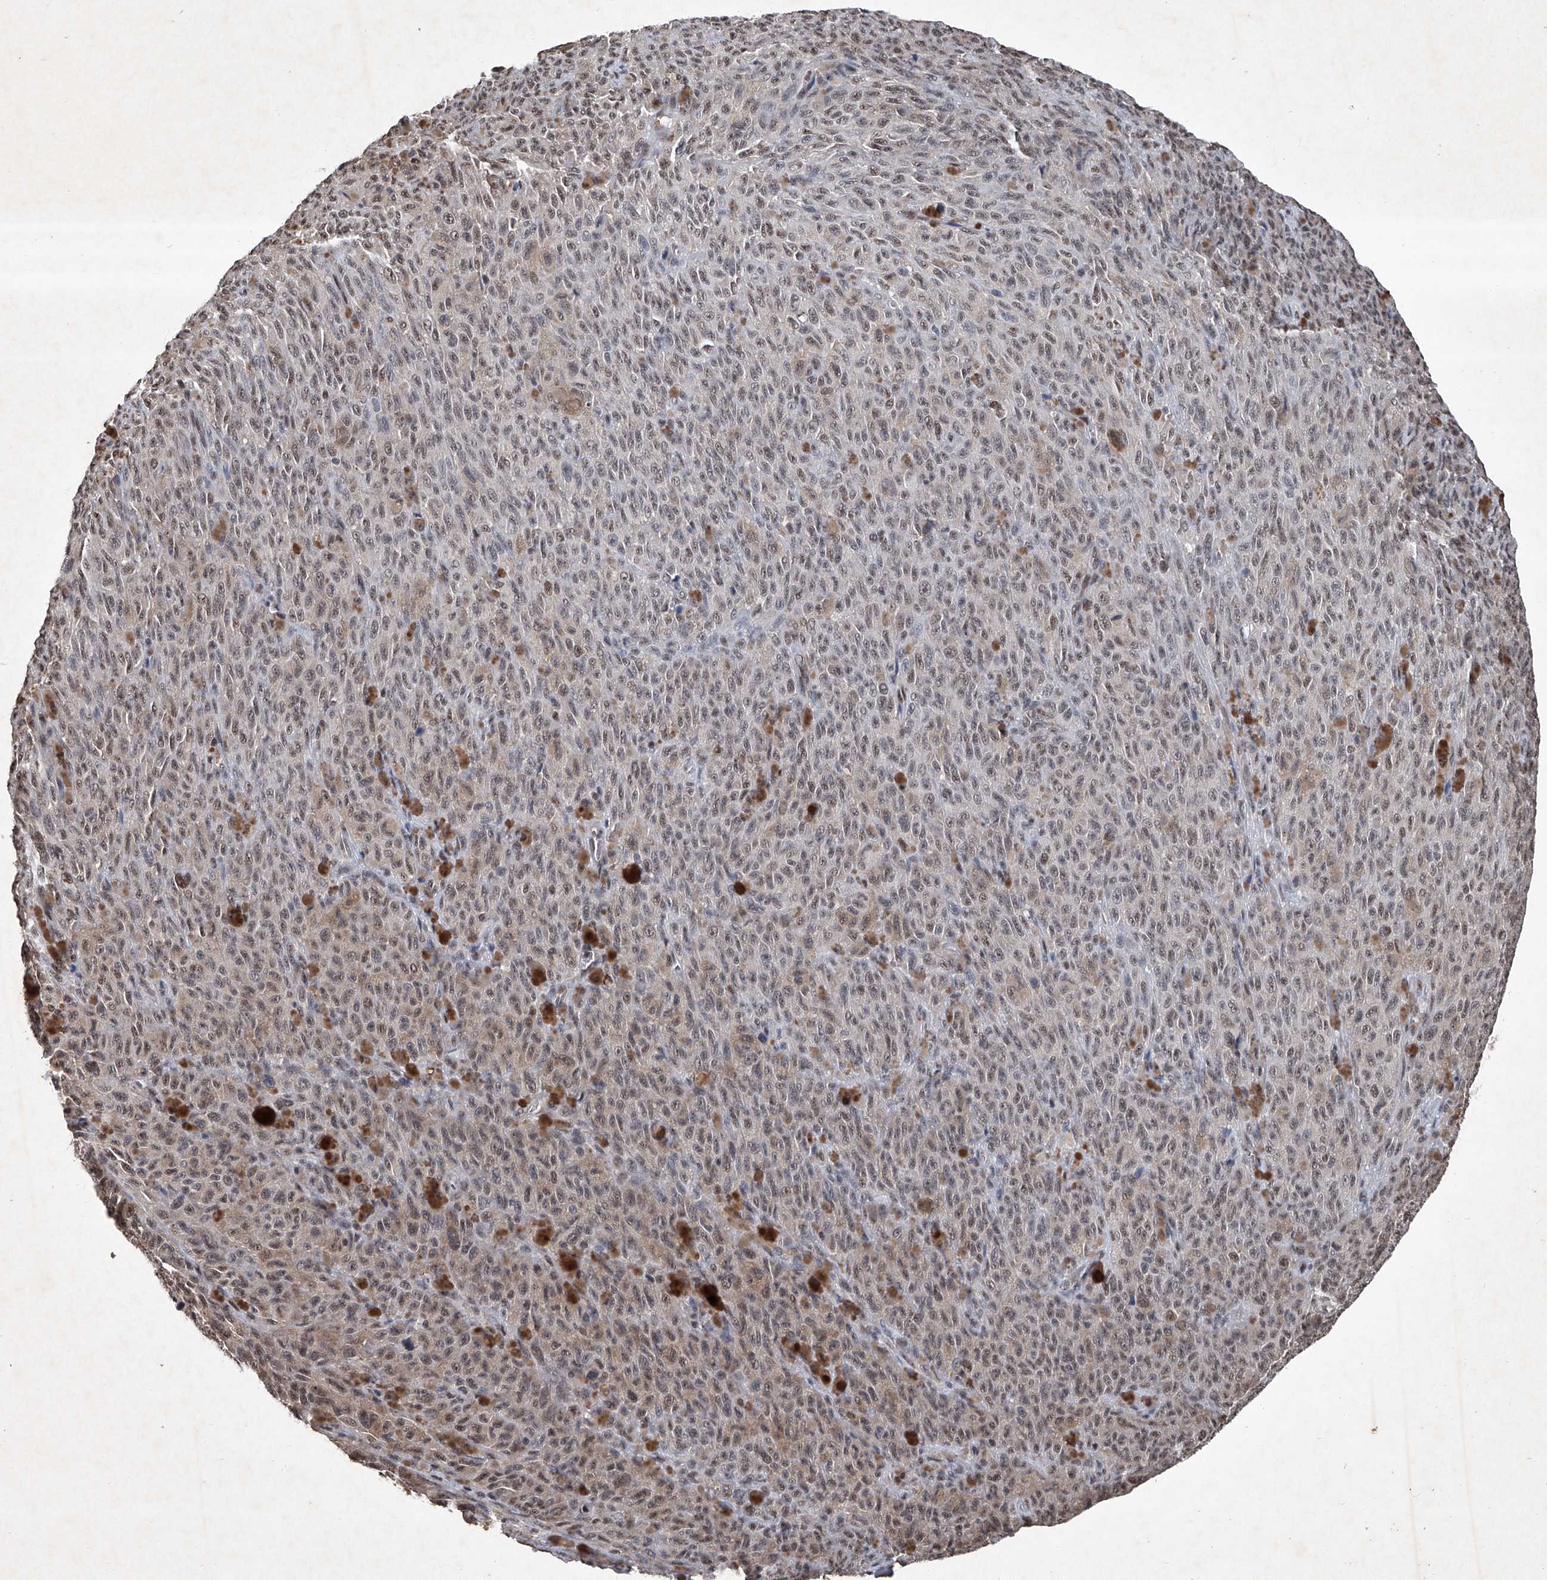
{"staining": {"intensity": "weak", "quantity": ">75%", "location": "nuclear"}, "tissue": "melanoma", "cell_type": "Tumor cells", "image_type": "cancer", "snomed": [{"axis": "morphology", "description": "Malignant melanoma, NOS"}, {"axis": "topography", "description": "Skin"}], "caption": "This is an image of immunohistochemistry (IHC) staining of melanoma, which shows weak expression in the nuclear of tumor cells.", "gene": "DDX39B", "patient": {"sex": "female", "age": 82}}